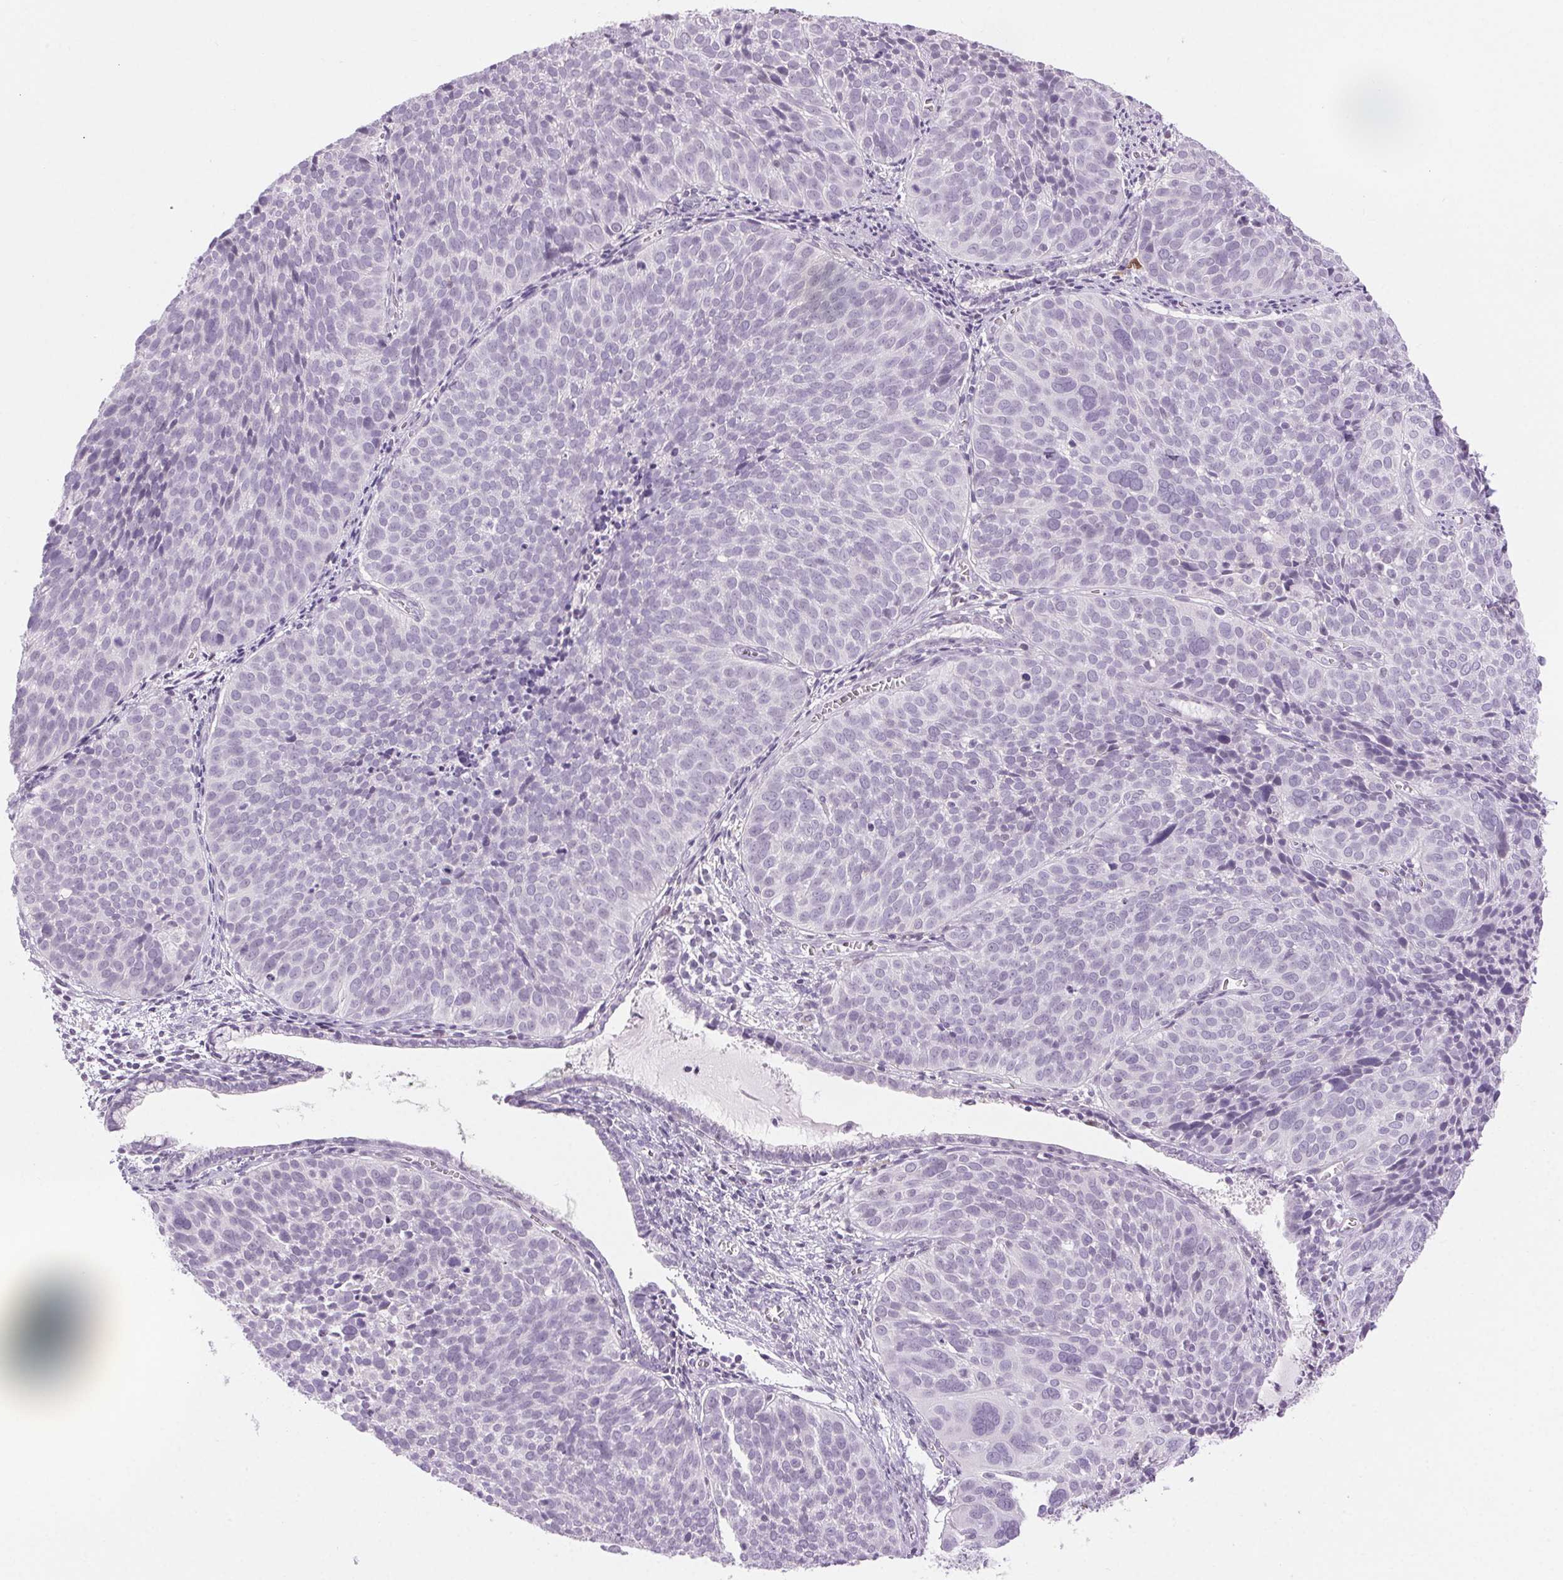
{"staining": {"intensity": "negative", "quantity": "none", "location": "none"}, "tissue": "cervical cancer", "cell_type": "Tumor cells", "image_type": "cancer", "snomed": [{"axis": "morphology", "description": "Squamous cell carcinoma, NOS"}, {"axis": "topography", "description": "Cervix"}], "caption": "This is a photomicrograph of immunohistochemistry staining of cervical squamous cell carcinoma, which shows no positivity in tumor cells.", "gene": "SLC6A19", "patient": {"sex": "female", "age": 39}}